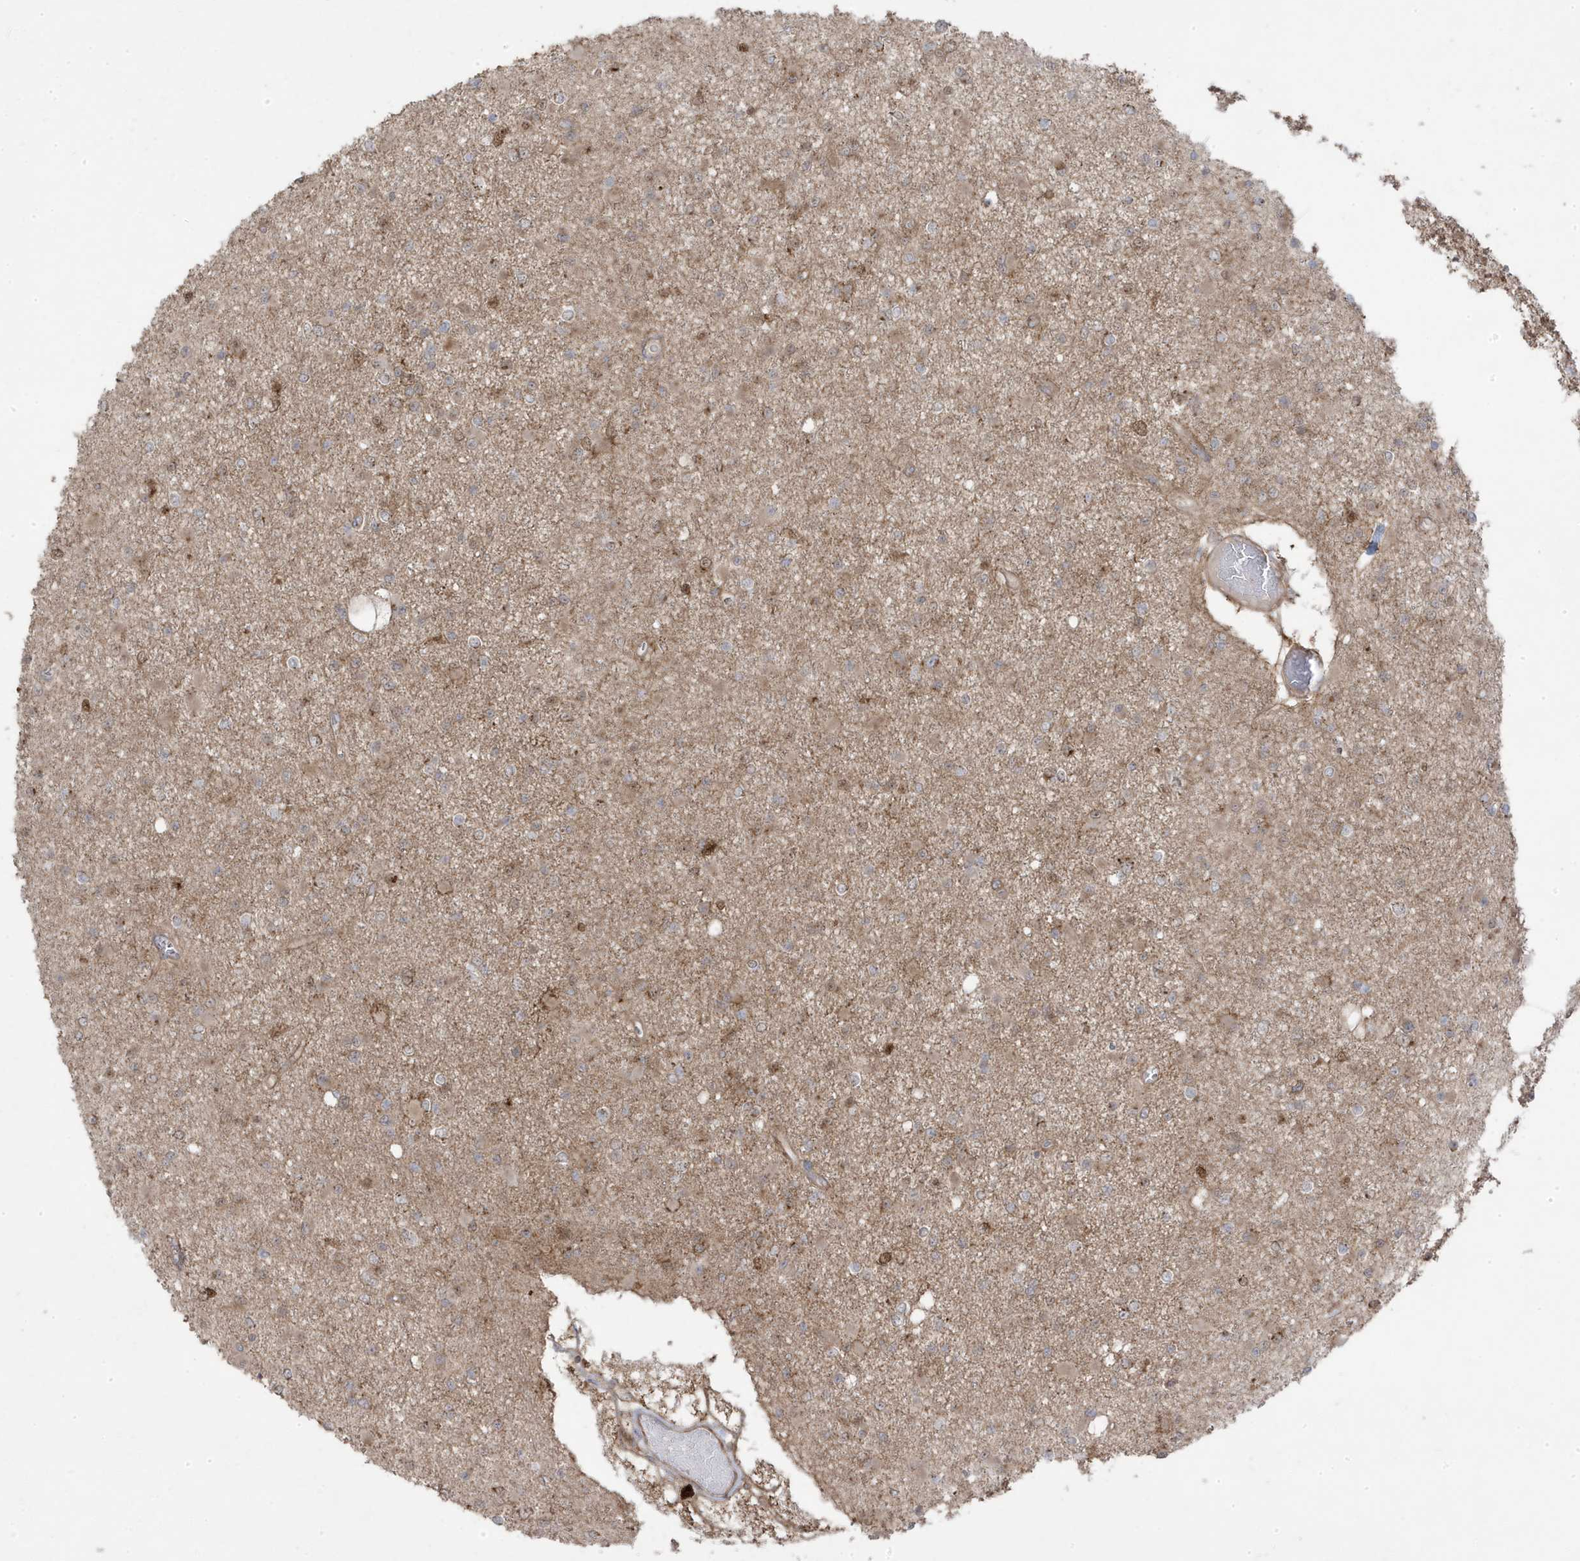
{"staining": {"intensity": "moderate", "quantity": "<25%", "location": "nuclear"}, "tissue": "glioma", "cell_type": "Tumor cells", "image_type": "cancer", "snomed": [{"axis": "morphology", "description": "Glioma, malignant, Low grade"}, {"axis": "topography", "description": "Brain"}], "caption": "IHC histopathology image of neoplastic tissue: human low-grade glioma (malignant) stained using immunohistochemistry (IHC) demonstrates low levels of moderate protein expression localized specifically in the nuclear of tumor cells, appearing as a nuclear brown color.", "gene": "CETN3", "patient": {"sex": "female", "age": 22}}